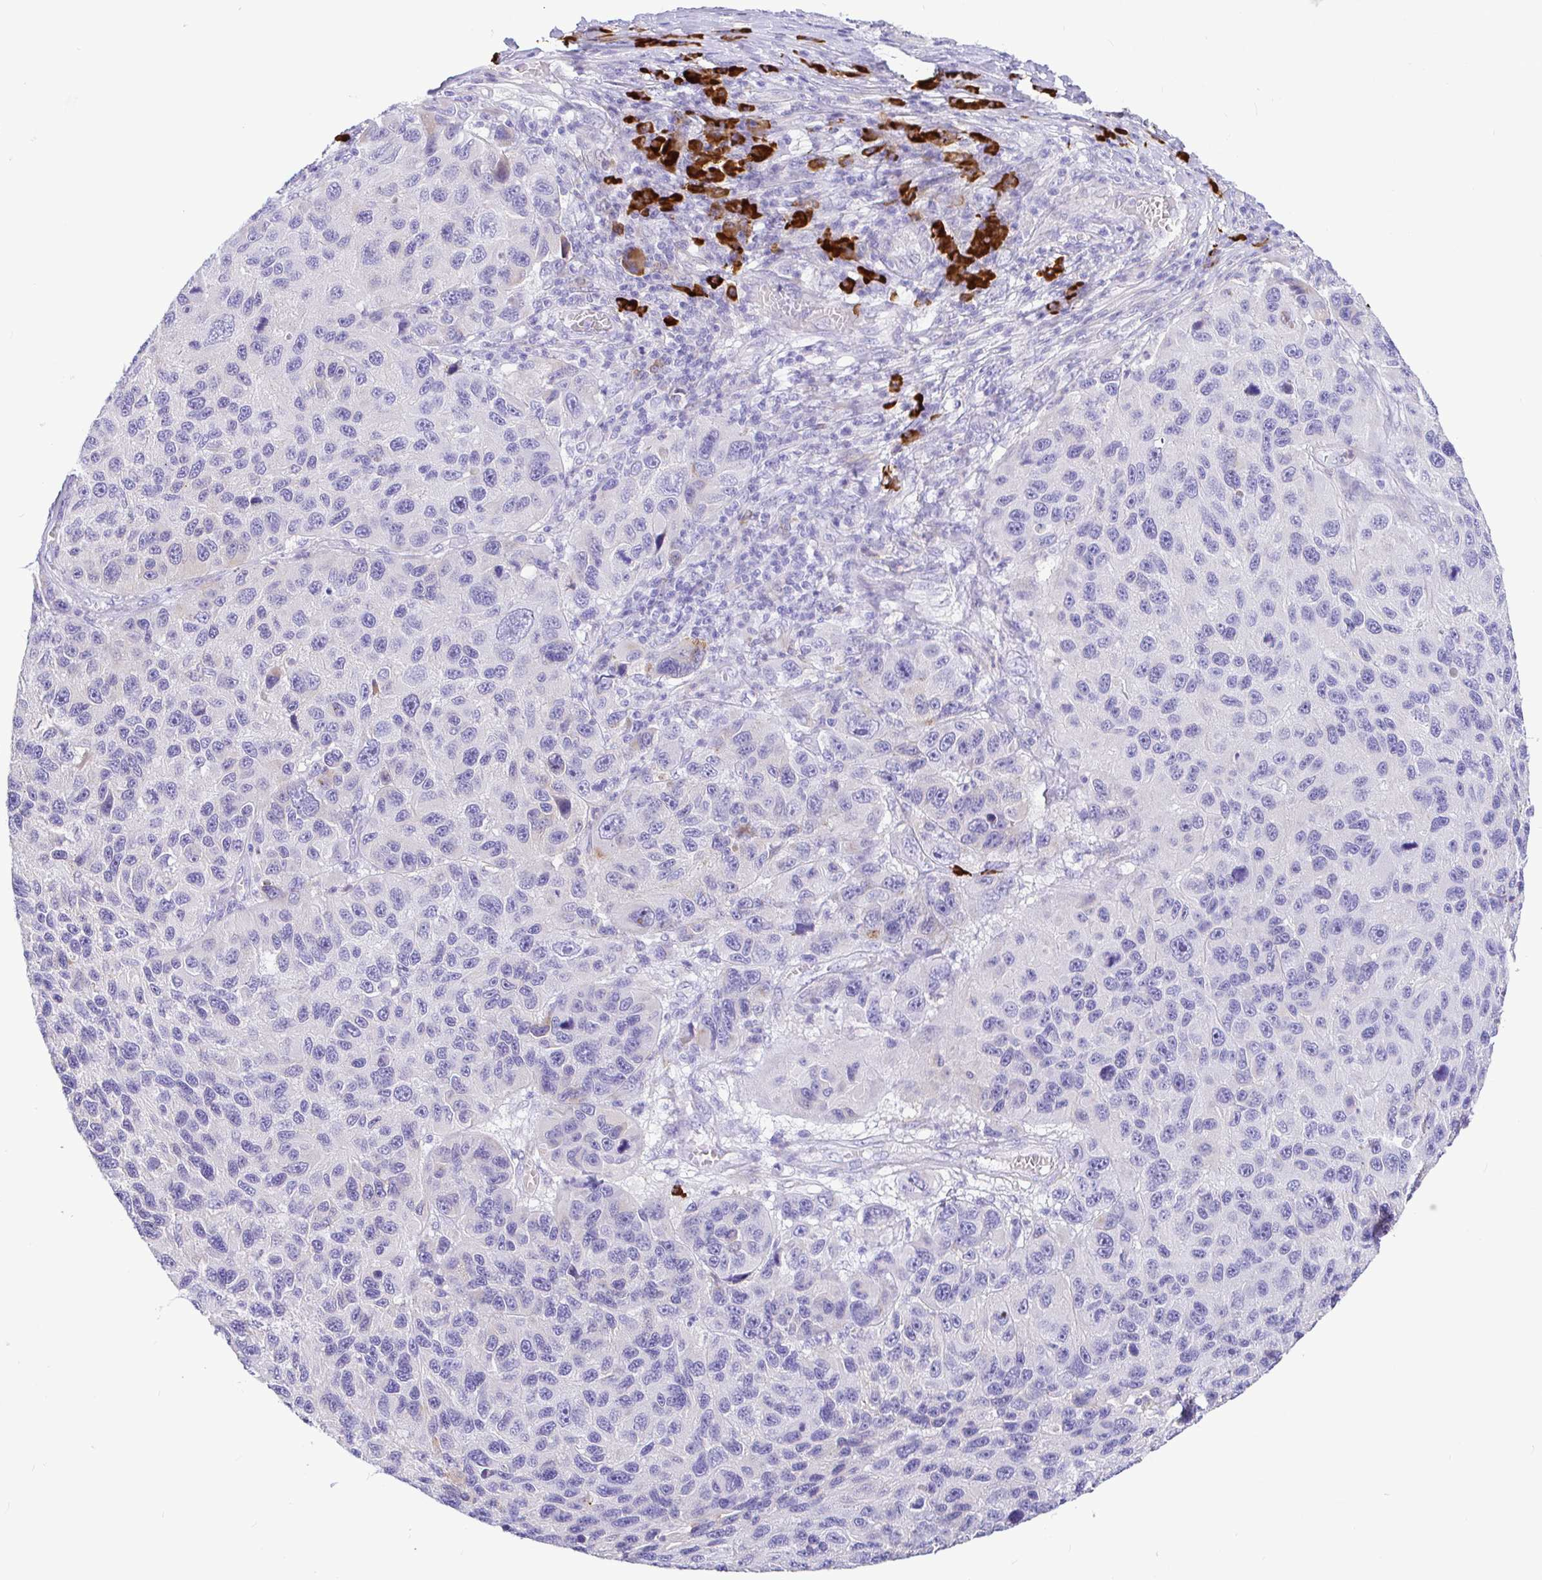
{"staining": {"intensity": "negative", "quantity": "none", "location": "none"}, "tissue": "melanoma", "cell_type": "Tumor cells", "image_type": "cancer", "snomed": [{"axis": "morphology", "description": "Malignant melanoma, NOS"}, {"axis": "topography", "description": "Skin"}], "caption": "The image displays no significant staining in tumor cells of malignant melanoma. The staining is performed using DAB (3,3'-diaminobenzidine) brown chromogen with nuclei counter-stained in using hematoxylin.", "gene": "CCDC62", "patient": {"sex": "male", "age": 53}}